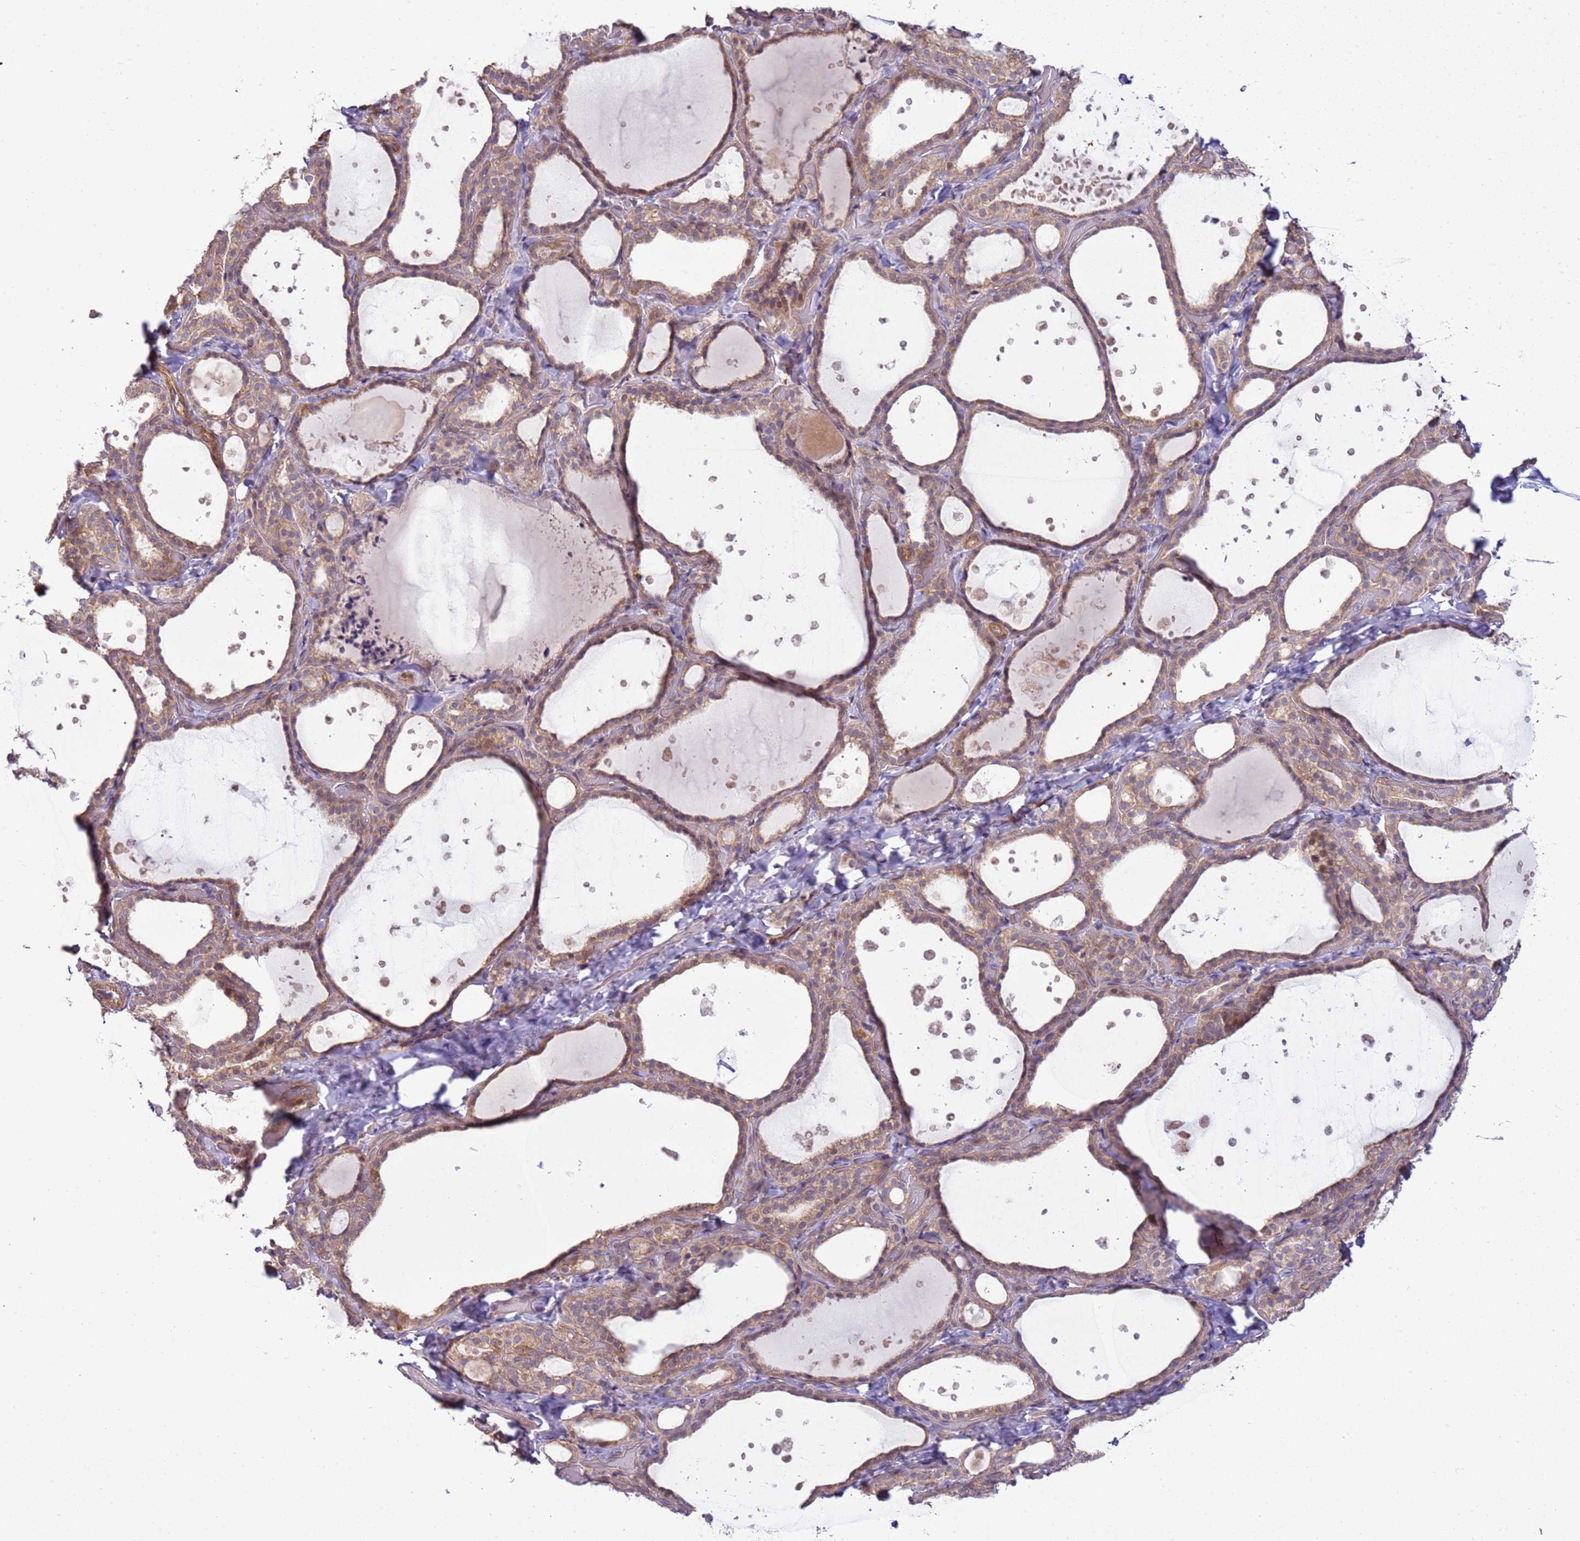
{"staining": {"intensity": "moderate", "quantity": ">75%", "location": "cytoplasmic/membranous"}, "tissue": "thyroid gland", "cell_type": "Glandular cells", "image_type": "normal", "snomed": [{"axis": "morphology", "description": "Normal tissue, NOS"}, {"axis": "topography", "description": "Thyroid gland"}], "caption": "The histopathology image exhibits a brown stain indicating the presence of a protein in the cytoplasmic/membranous of glandular cells in thyroid gland.", "gene": "SCARA3", "patient": {"sex": "female", "age": 44}}